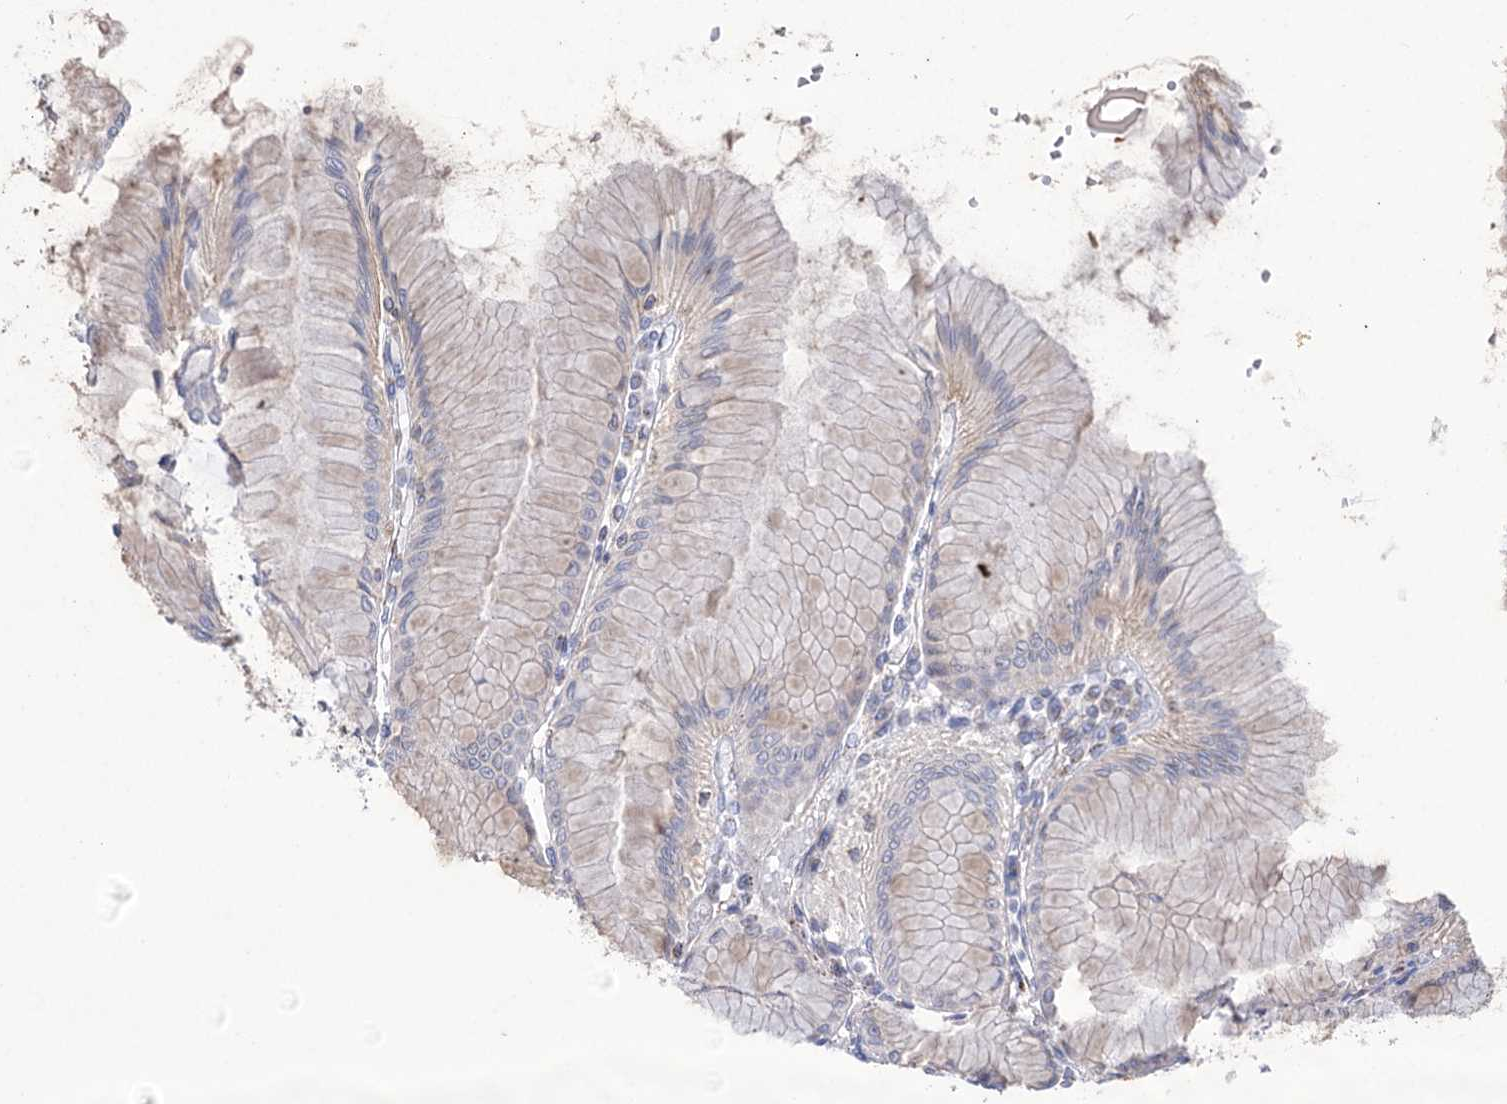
{"staining": {"intensity": "moderate", "quantity": "<25%", "location": "cytoplasmic/membranous"}, "tissue": "stomach", "cell_type": "Glandular cells", "image_type": "normal", "snomed": [{"axis": "morphology", "description": "Normal tissue, NOS"}, {"axis": "topography", "description": "Stomach"}], "caption": "DAB immunohistochemical staining of benign stomach shows moderate cytoplasmic/membranous protein expression in about <25% of glandular cells.", "gene": "FAM216A", "patient": {"sex": "female", "age": 57}}